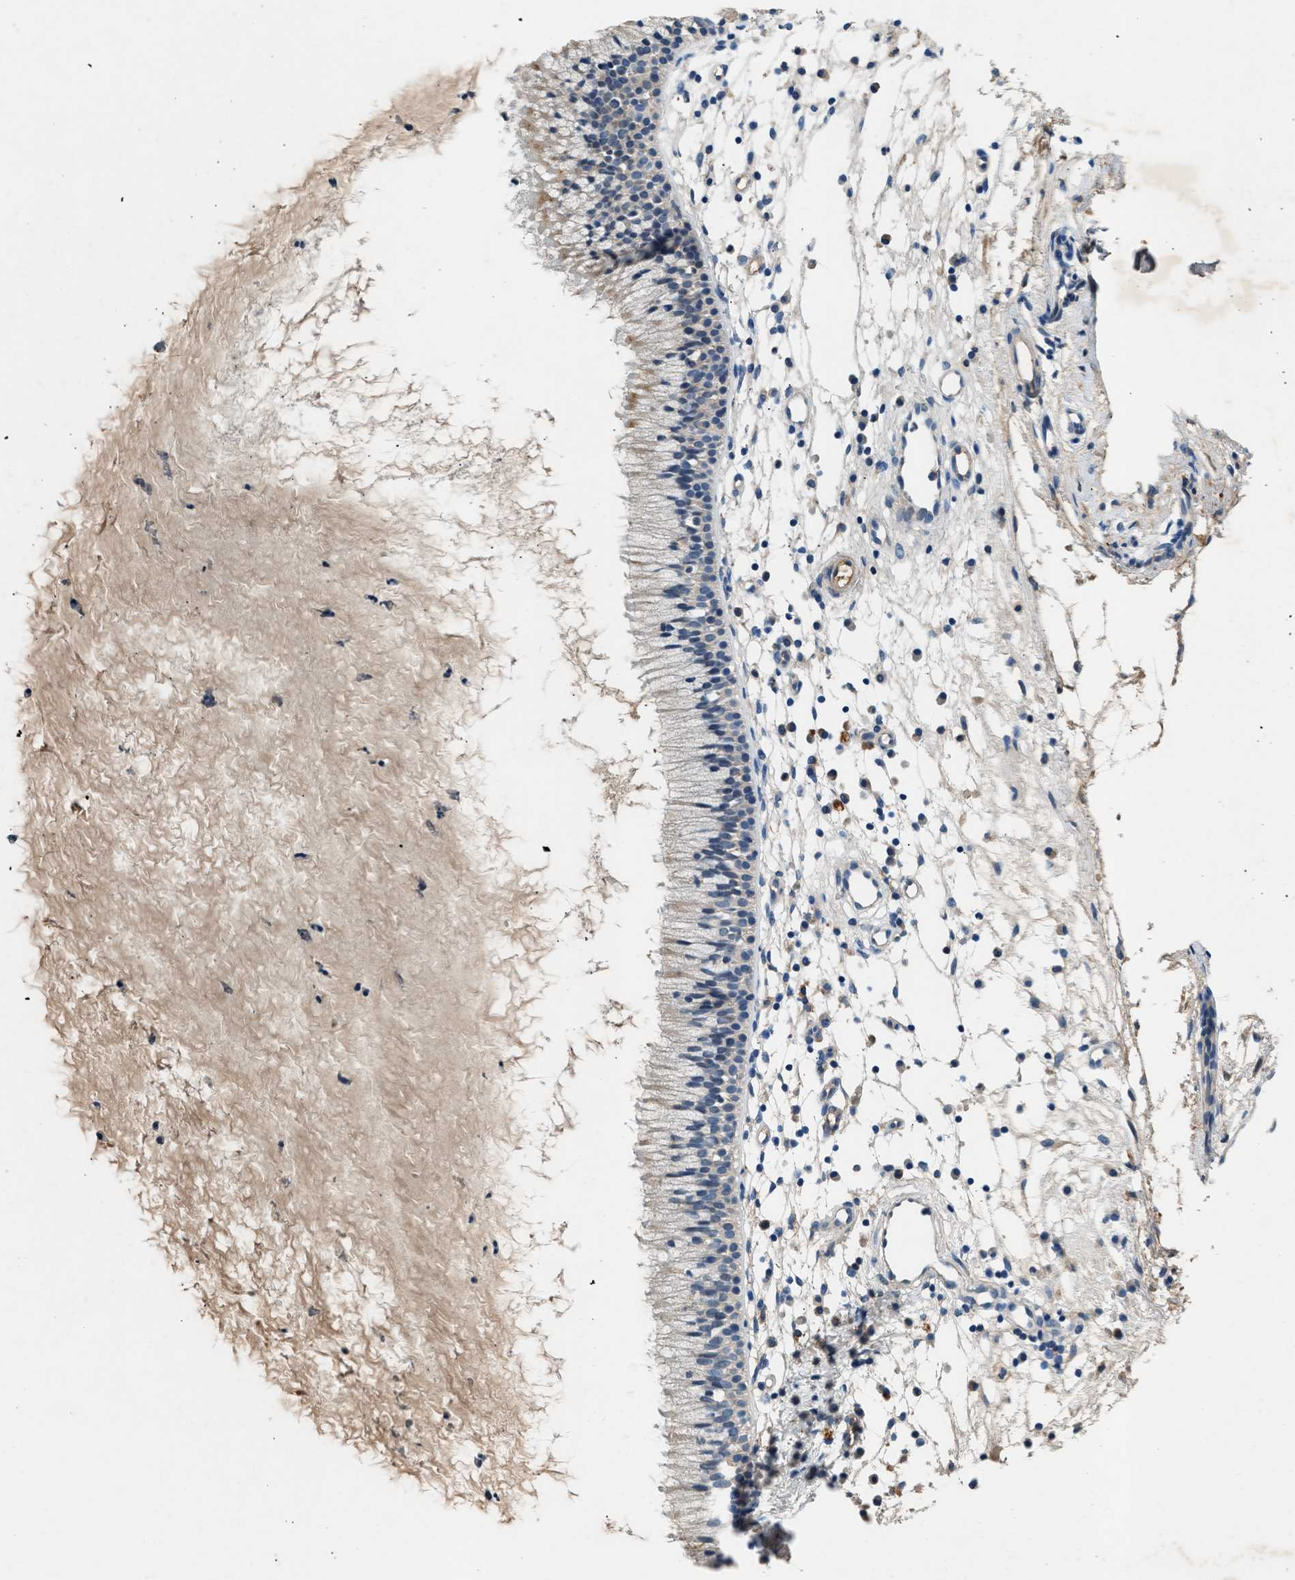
{"staining": {"intensity": "weak", "quantity": "25%-75%", "location": "cytoplasmic/membranous"}, "tissue": "nasopharynx", "cell_type": "Respiratory epithelial cells", "image_type": "normal", "snomed": [{"axis": "morphology", "description": "Normal tissue, NOS"}, {"axis": "topography", "description": "Nasopharynx"}], "caption": "Brown immunohistochemical staining in normal human nasopharynx shows weak cytoplasmic/membranous staining in approximately 25%-75% of respiratory epithelial cells.", "gene": "RWDD2B", "patient": {"sex": "male", "age": 21}}